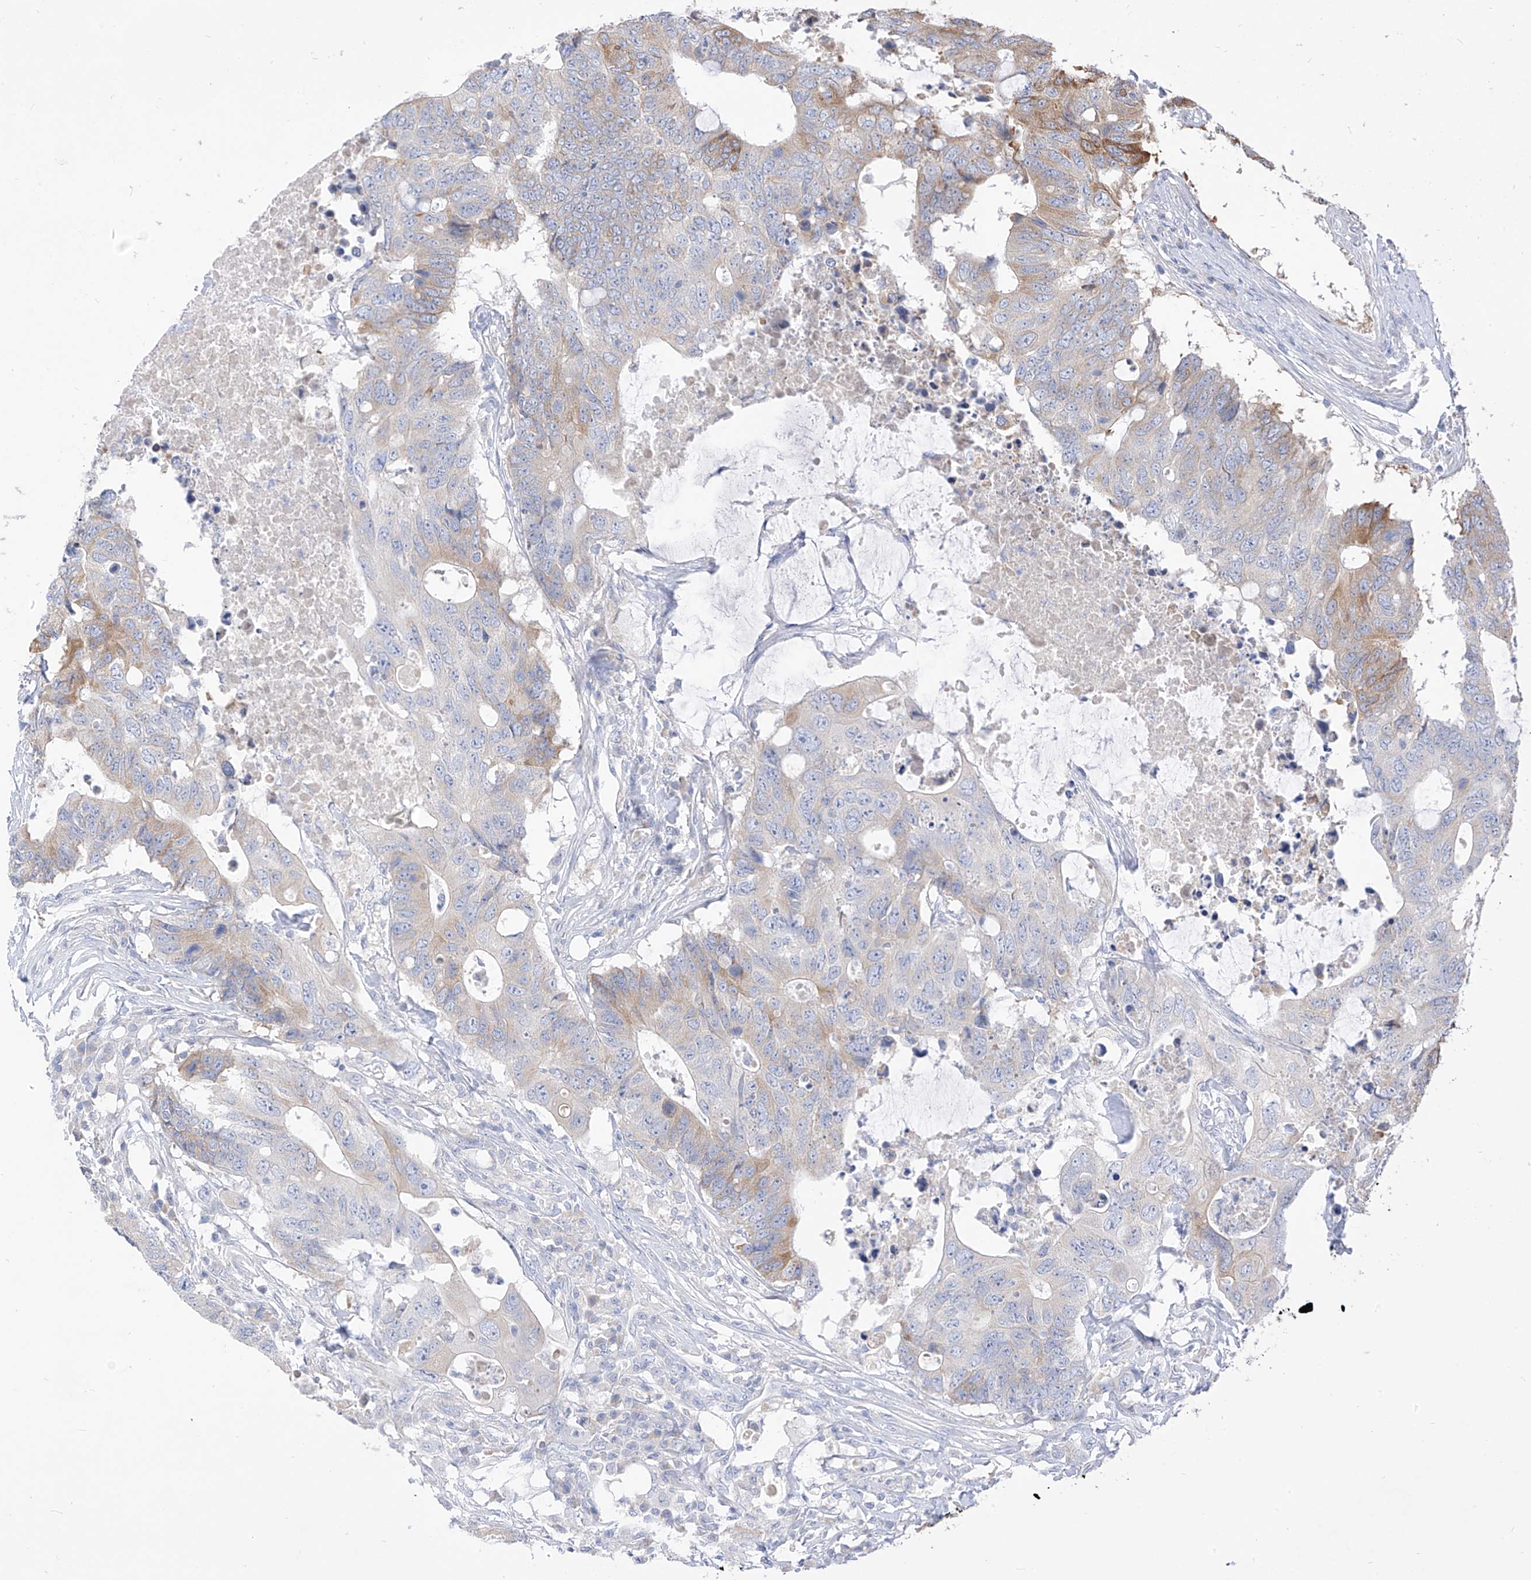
{"staining": {"intensity": "moderate", "quantity": "<25%", "location": "cytoplasmic/membranous"}, "tissue": "colorectal cancer", "cell_type": "Tumor cells", "image_type": "cancer", "snomed": [{"axis": "morphology", "description": "Adenocarcinoma, NOS"}, {"axis": "topography", "description": "Colon"}], "caption": "DAB immunohistochemical staining of human adenocarcinoma (colorectal) displays moderate cytoplasmic/membranous protein positivity in approximately <25% of tumor cells.", "gene": "RASA2", "patient": {"sex": "male", "age": 71}}